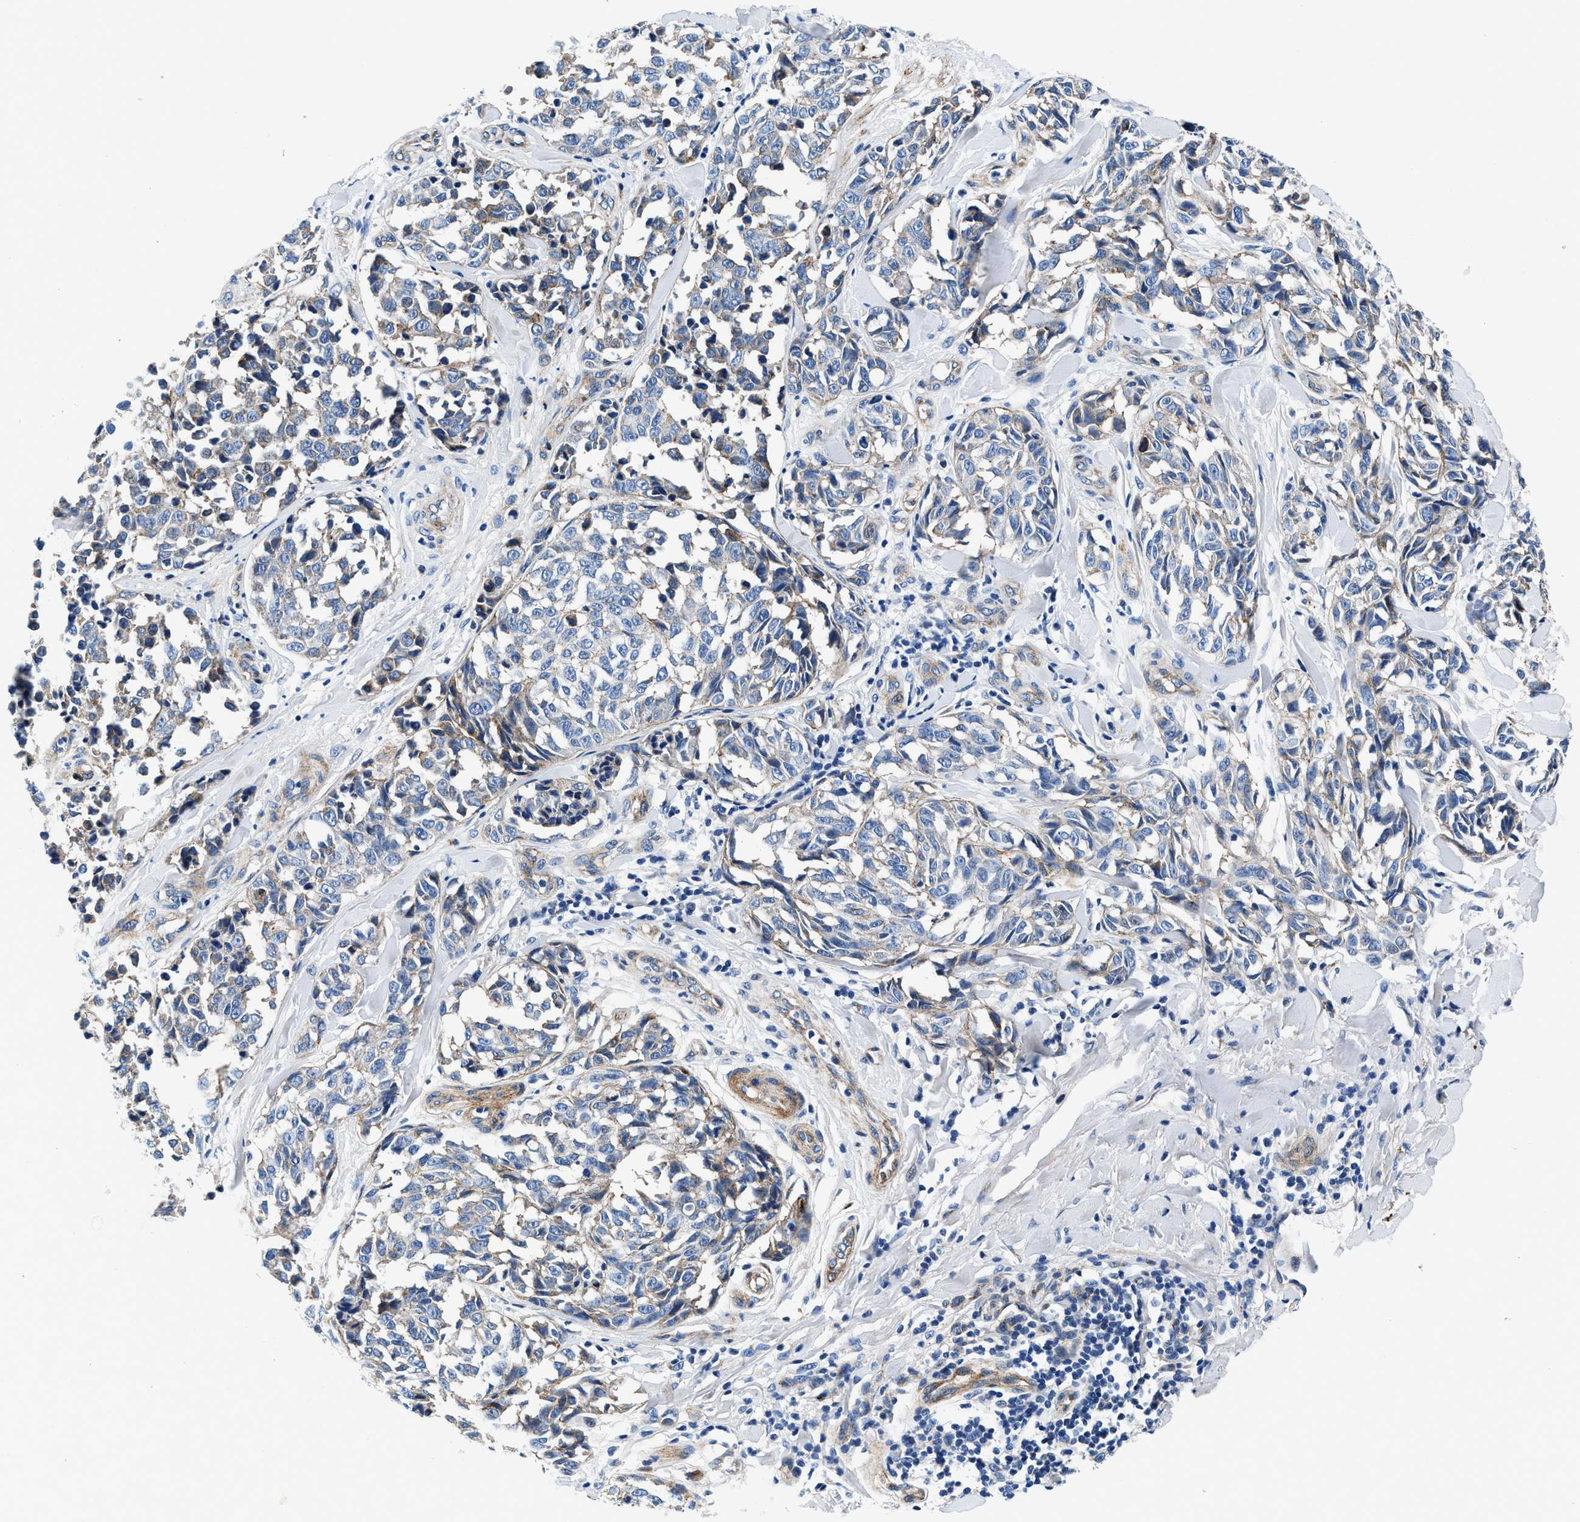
{"staining": {"intensity": "moderate", "quantity": "<25%", "location": "cytoplasmic/membranous"}, "tissue": "melanoma", "cell_type": "Tumor cells", "image_type": "cancer", "snomed": [{"axis": "morphology", "description": "Malignant melanoma, NOS"}, {"axis": "topography", "description": "Skin"}], "caption": "Immunohistochemistry (IHC) histopathology image of human malignant melanoma stained for a protein (brown), which displays low levels of moderate cytoplasmic/membranous positivity in about <25% of tumor cells.", "gene": "DAG1", "patient": {"sex": "female", "age": 64}}